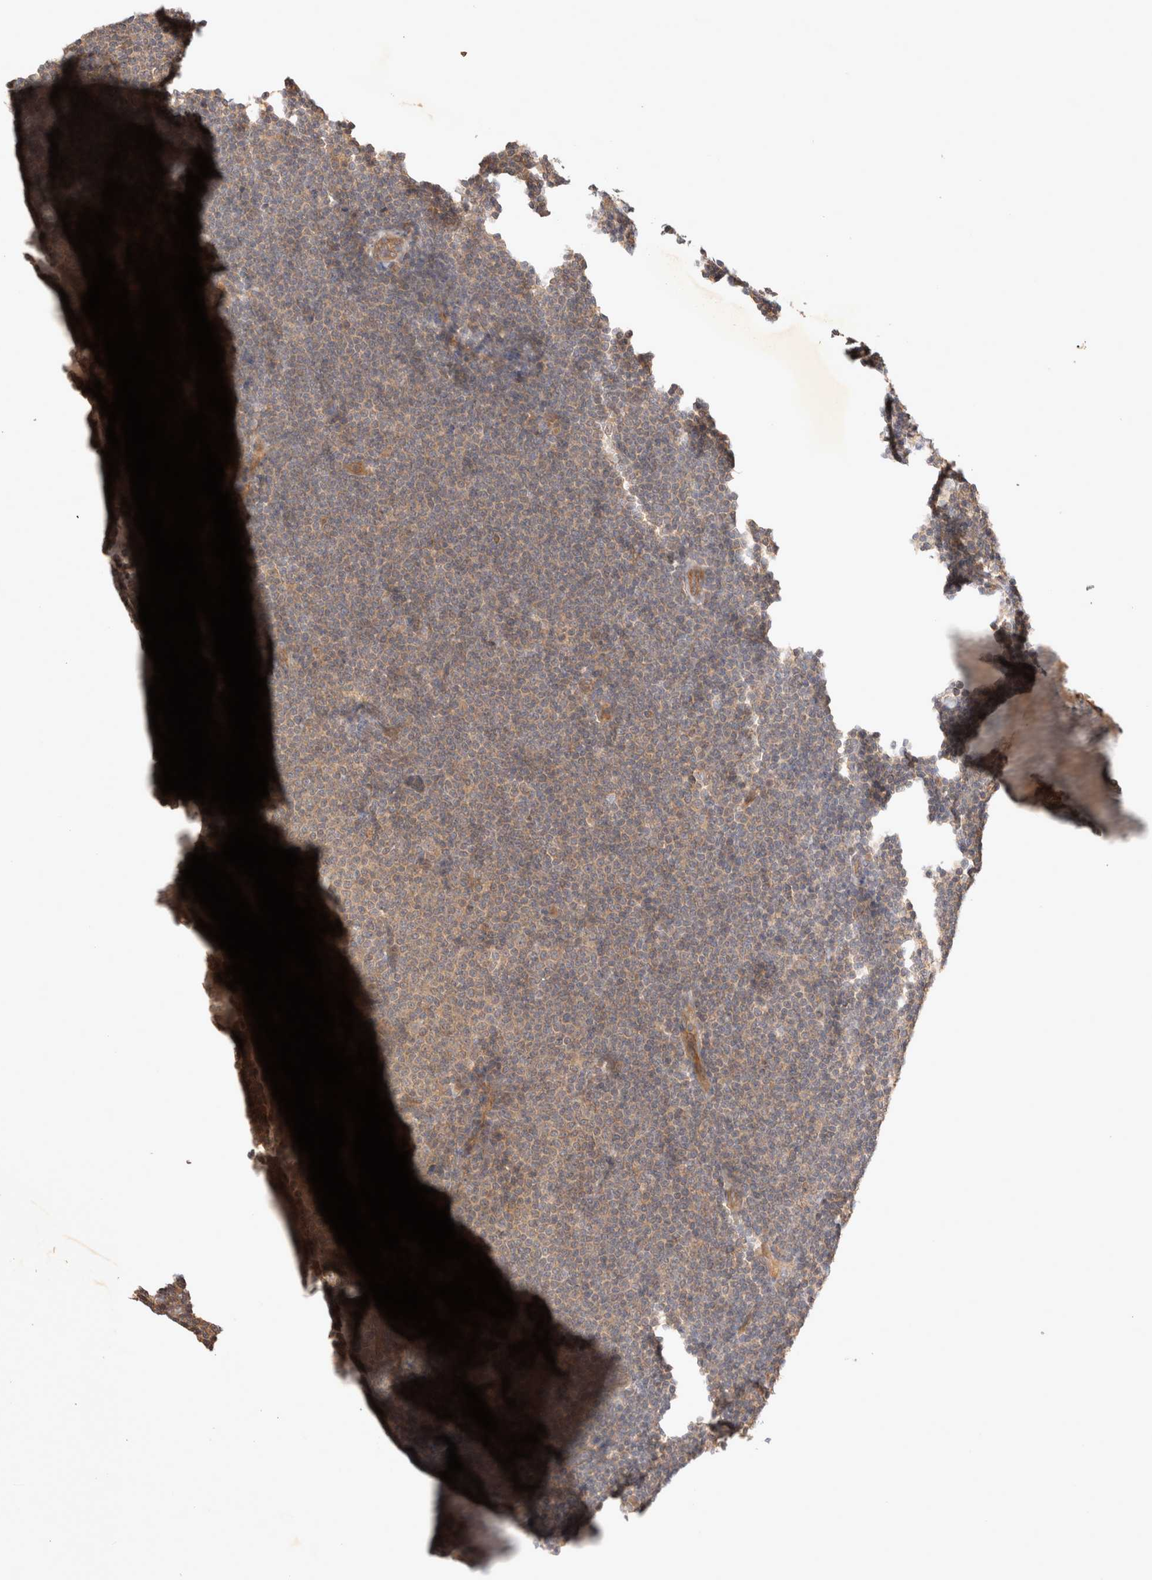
{"staining": {"intensity": "weak", "quantity": ">75%", "location": "cytoplasmic/membranous"}, "tissue": "lymphoma", "cell_type": "Tumor cells", "image_type": "cancer", "snomed": [{"axis": "morphology", "description": "Malignant lymphoma, non-Hodgkin's type, Low grade"}, {"axis": "topography", "description": "Lymph node"}], "caption": "This micrograph displays IHC staining of lymphoma, with low weak cytoplasmic/membranous positivity in about >75% of tumor cells.", "gene": "YES1", "patient": {"sex": "female", "age": 53}}